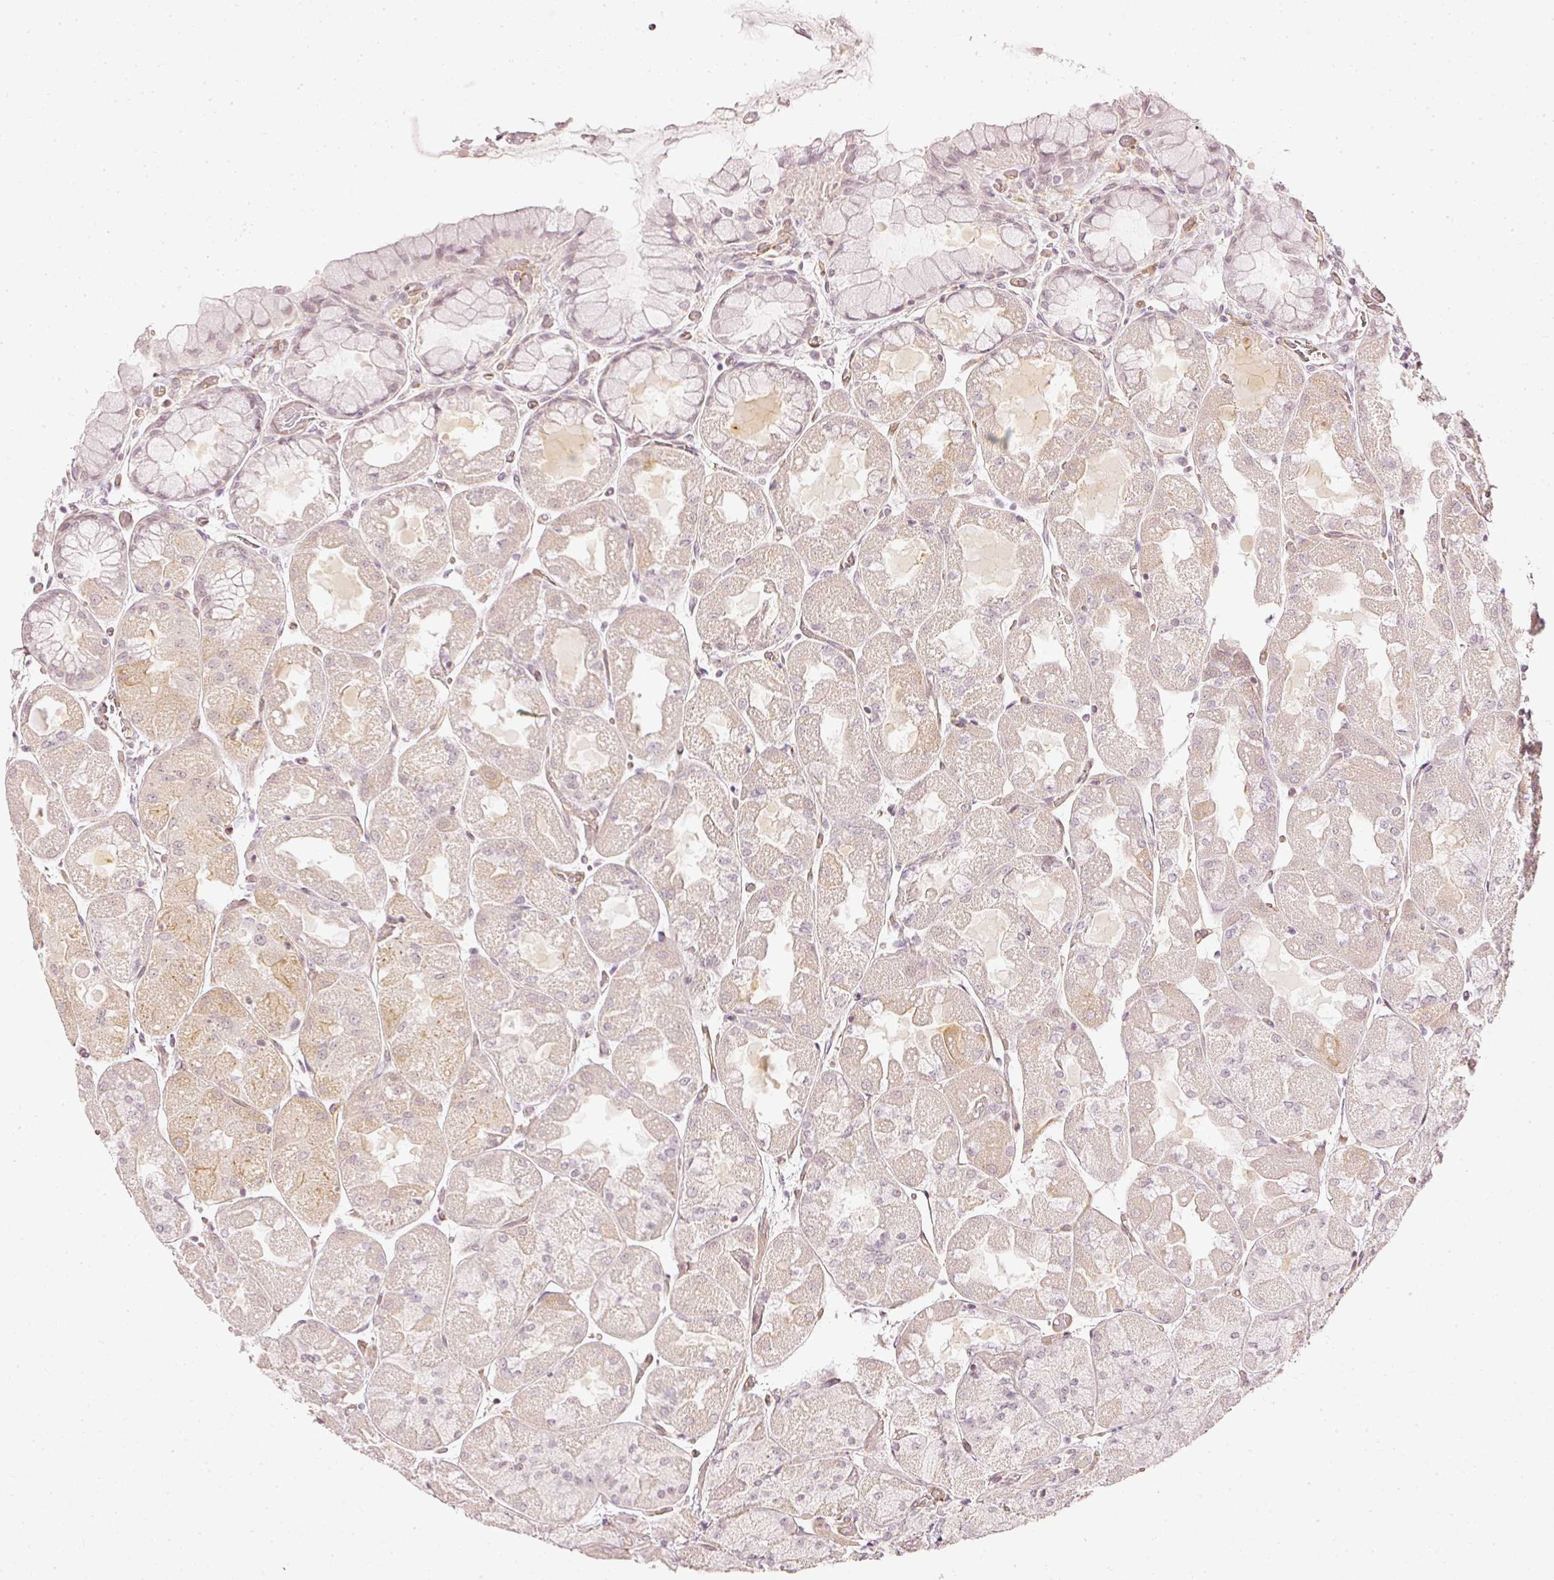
{"staining": {"intensity": "strong", "quantity": "<25%", "location": "cytoplasmic/membranous"}, "tissue": "stomach", "cell_type": "Glandular cells", "image_type": "normal", "snomed": [{"axis": "morphology", "description": "Normal tissue, NOS"}, {"axis": "topography", "description": "Stomach"}], "caption": "The immunohistochemical stain highlights strong cytoplasmic/membranous positivity in glandular cells of normal stomach.", "gene": "DRD2", "patient": {"sex": "female", "age": 61}}